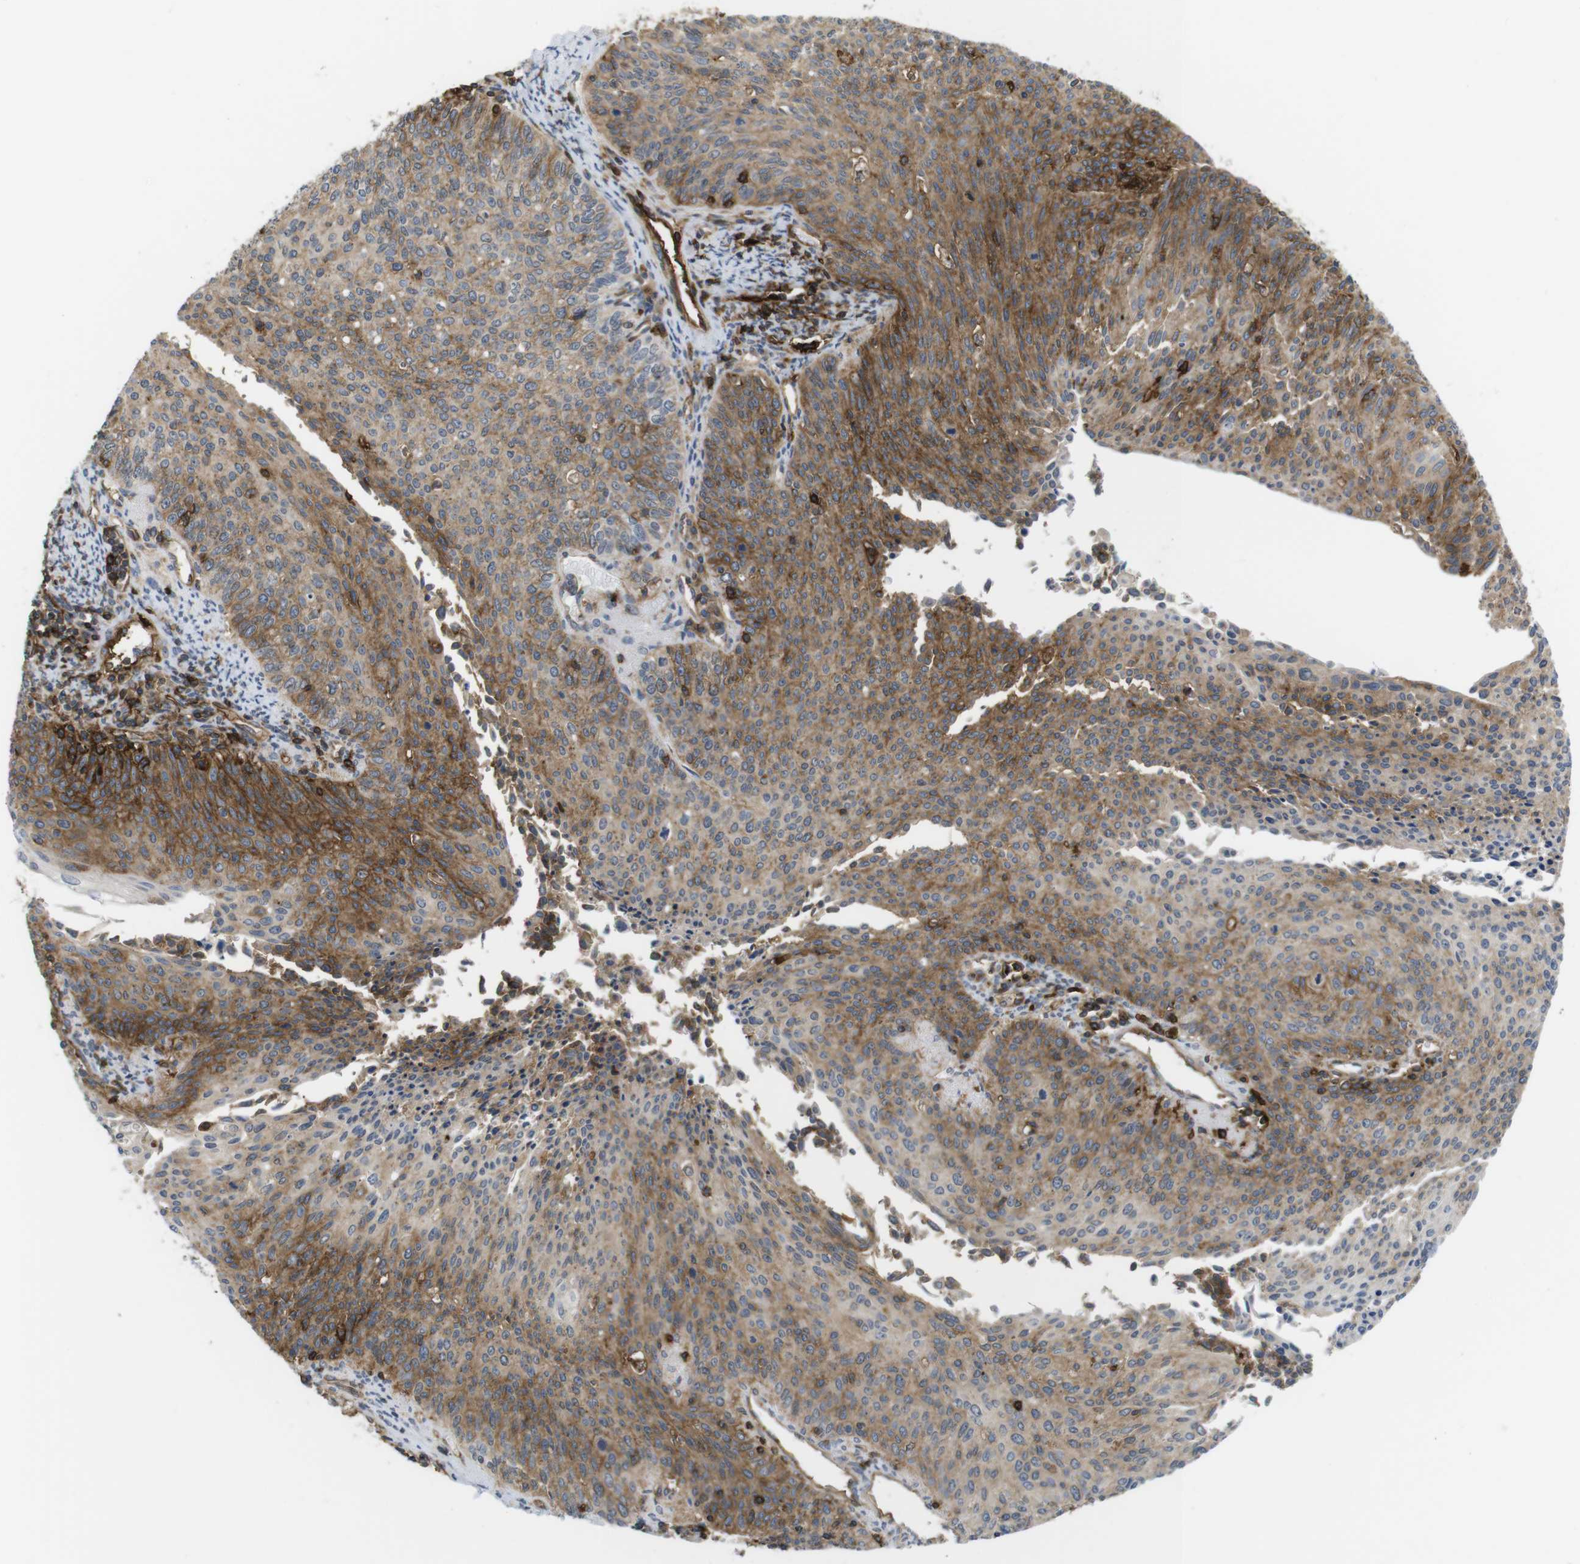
{"staining": {"intensity": "moderate", "quantity": ">75%", "location": "cytoplasmic/membranous"}, "tissue": "cervical cancer", "cell_type": "Tumor cells", "image_type": "cancer", "snomed": [{"axis": "morphology", "description": "Squamous cell carcinoma, NOS"}, {"axis": "topography", "description": "Cervix"}], "caption": "Brown immunohistochemical staining in cervical cancer (squamous cell carcinoma) reveals moderate cytoplasmic/membranous positivity in approximately >75% of tumor cells. Immunohistochemistry (ihc) stains the protein of interest in brown and the nuclei are stained blue.", "gene": "CCR6", "patient": {"sex": "female", "age": 55}}